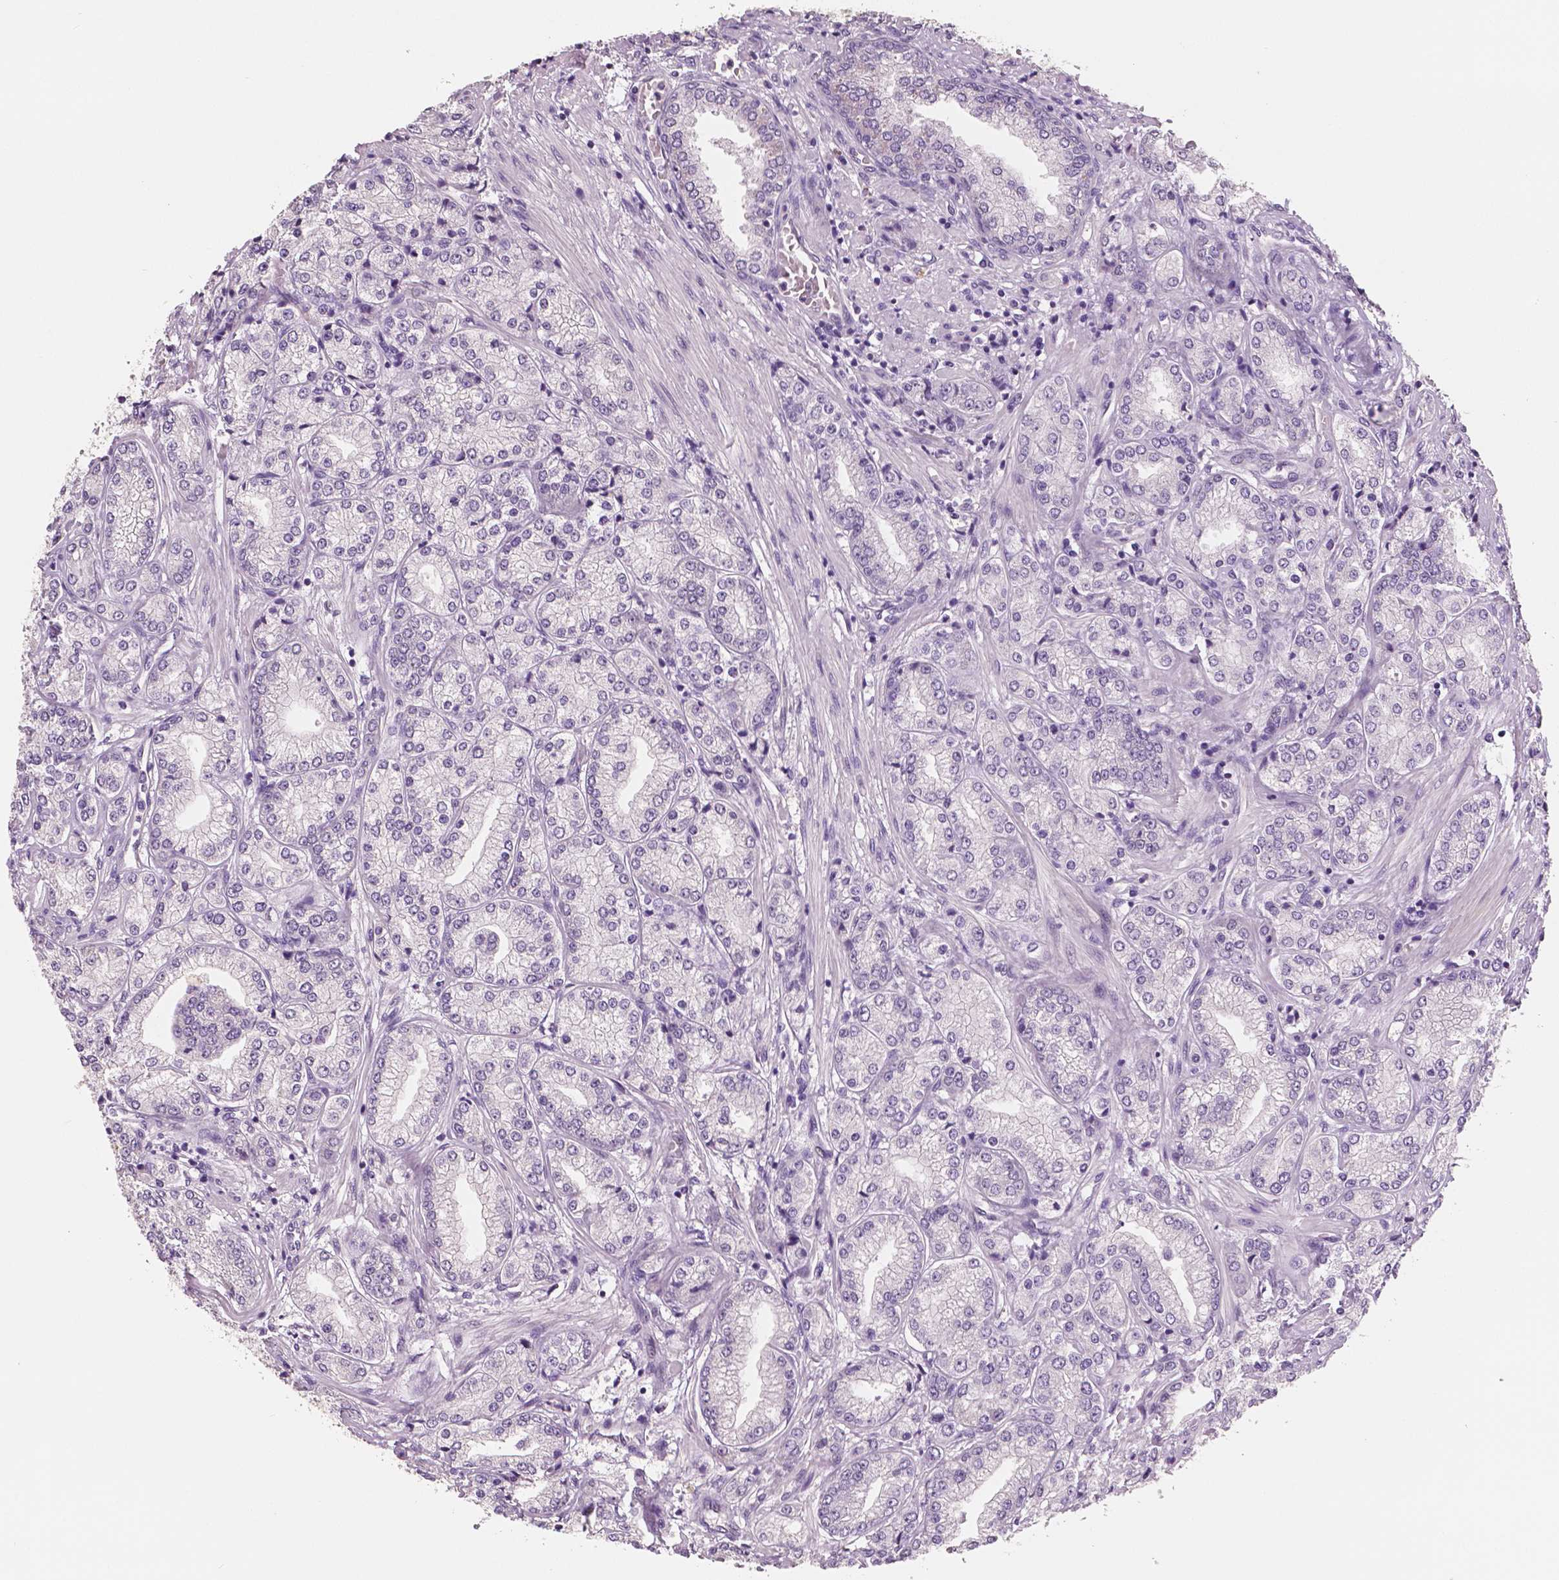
{"staining": {"intensity": "negative", "quantity": "none", "location": "none"}, "tissue": "prostate cancer", "cell_type": "Tumor cells", "image_type": "cancer", "snomed": [{"axis": "morphology", "description": "Adenocarcinoma, NOS"}, {"axis": "topography", "description": "Prostate"}], "caption": "Immunohistochemistry histopathology image of human prostate cancer (adenocarcinoma) stained for a protein (brown), which displays no expression in tumor cells. (Stains: DAB IHC with hematoxylin counter stain, Microscopy: brightfield microscopy at high magnification).", "gene": "NECAB2", "patient": {"sex": "male", "age": 63}}